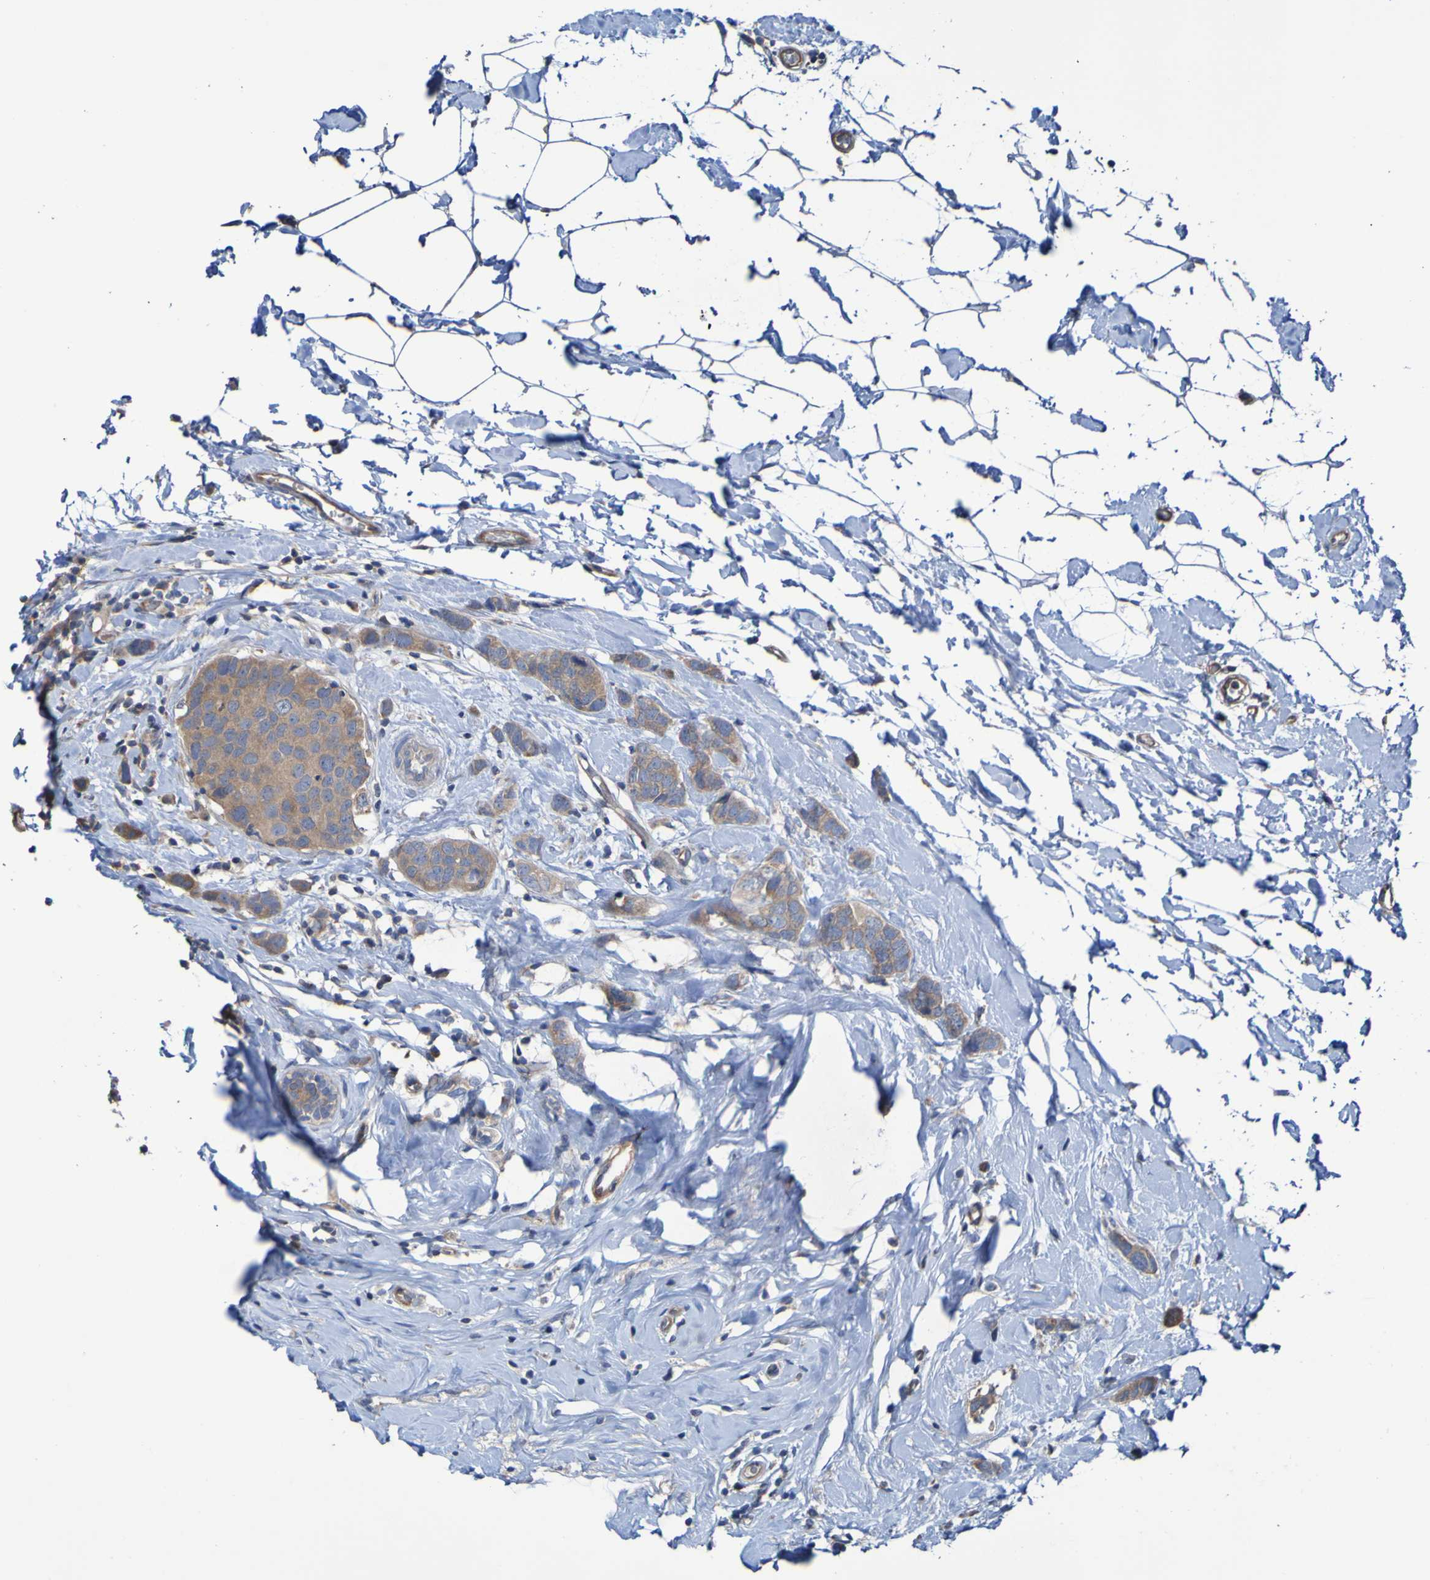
{"staining": {"intensity": "moderate", "quantity": ">75%", "location": "cytoplasmic/membranous"}, "tissue": "breast cancer", "cell_type": "Tumor cells", "image_type": "cancer", "snomed": [{"axis": "morphology", "description": "Normal tissue, NOS"}, {"axis": "morphology", "description": "Duct carcinoma"}, {"axis": "topography", "description": "Breast"}], "caption": "IHC staining of breast cancer, which displays medium levels of moderate cytoplasmic/membranous positivity in approximately >75% of tumor cells indicating moderate cytoplasmic/membranous protein positivity. The staining was performed using DAB (brown) for protein detection and nuclei were counterstained in hematoxylin (blue).", "gene": "SDK1", "patient": {"sex": "female", "age": 50}}